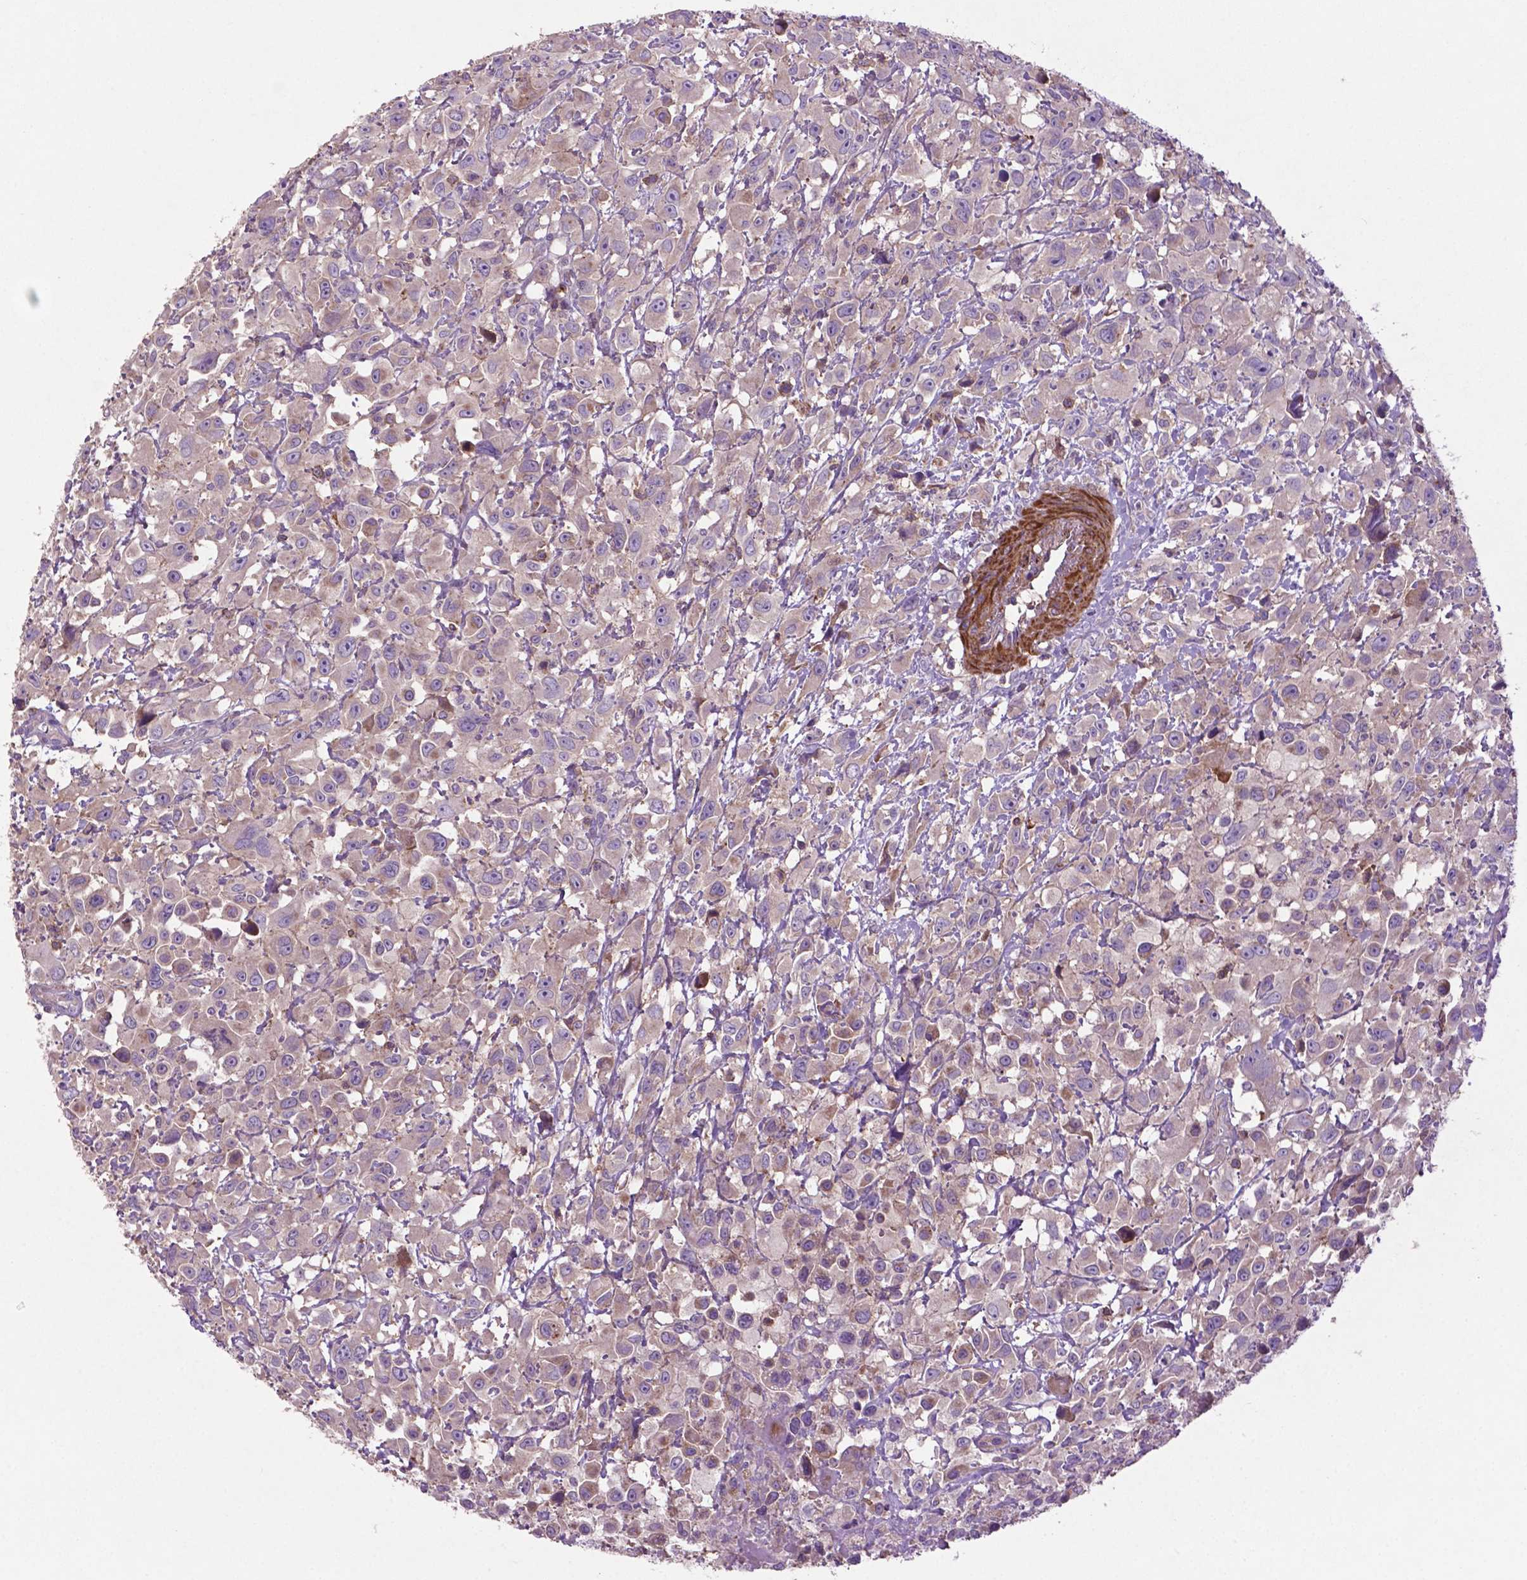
{"staining": {"intensity": "negative", "quantity": "none", "location": "none"}, "tissue": "head and neck cancer", "cell_type": "Tumor cells", "image_type": "cancer", "snomed": [{"axis": "morphology", "description": "Squamous cell carcinoma, NOS"}, {"axis": "morphology", "description": "Squamous cell carcinoma, metastatic, NOS"}, {"axis": "topography", "description": "Oral tissue"}, {"axis": "topography", "description": "Head-Neck"}], "caption": "High magnification brightfield microscopy of head and neck cancer (squamous cell carcinoma) stained with DAB (brown) and counterstained with hematoxylin (blue): tumor cells show no significant expression.", "gene": "BMP4", "patient": {"sex": "female", "age": 85}}